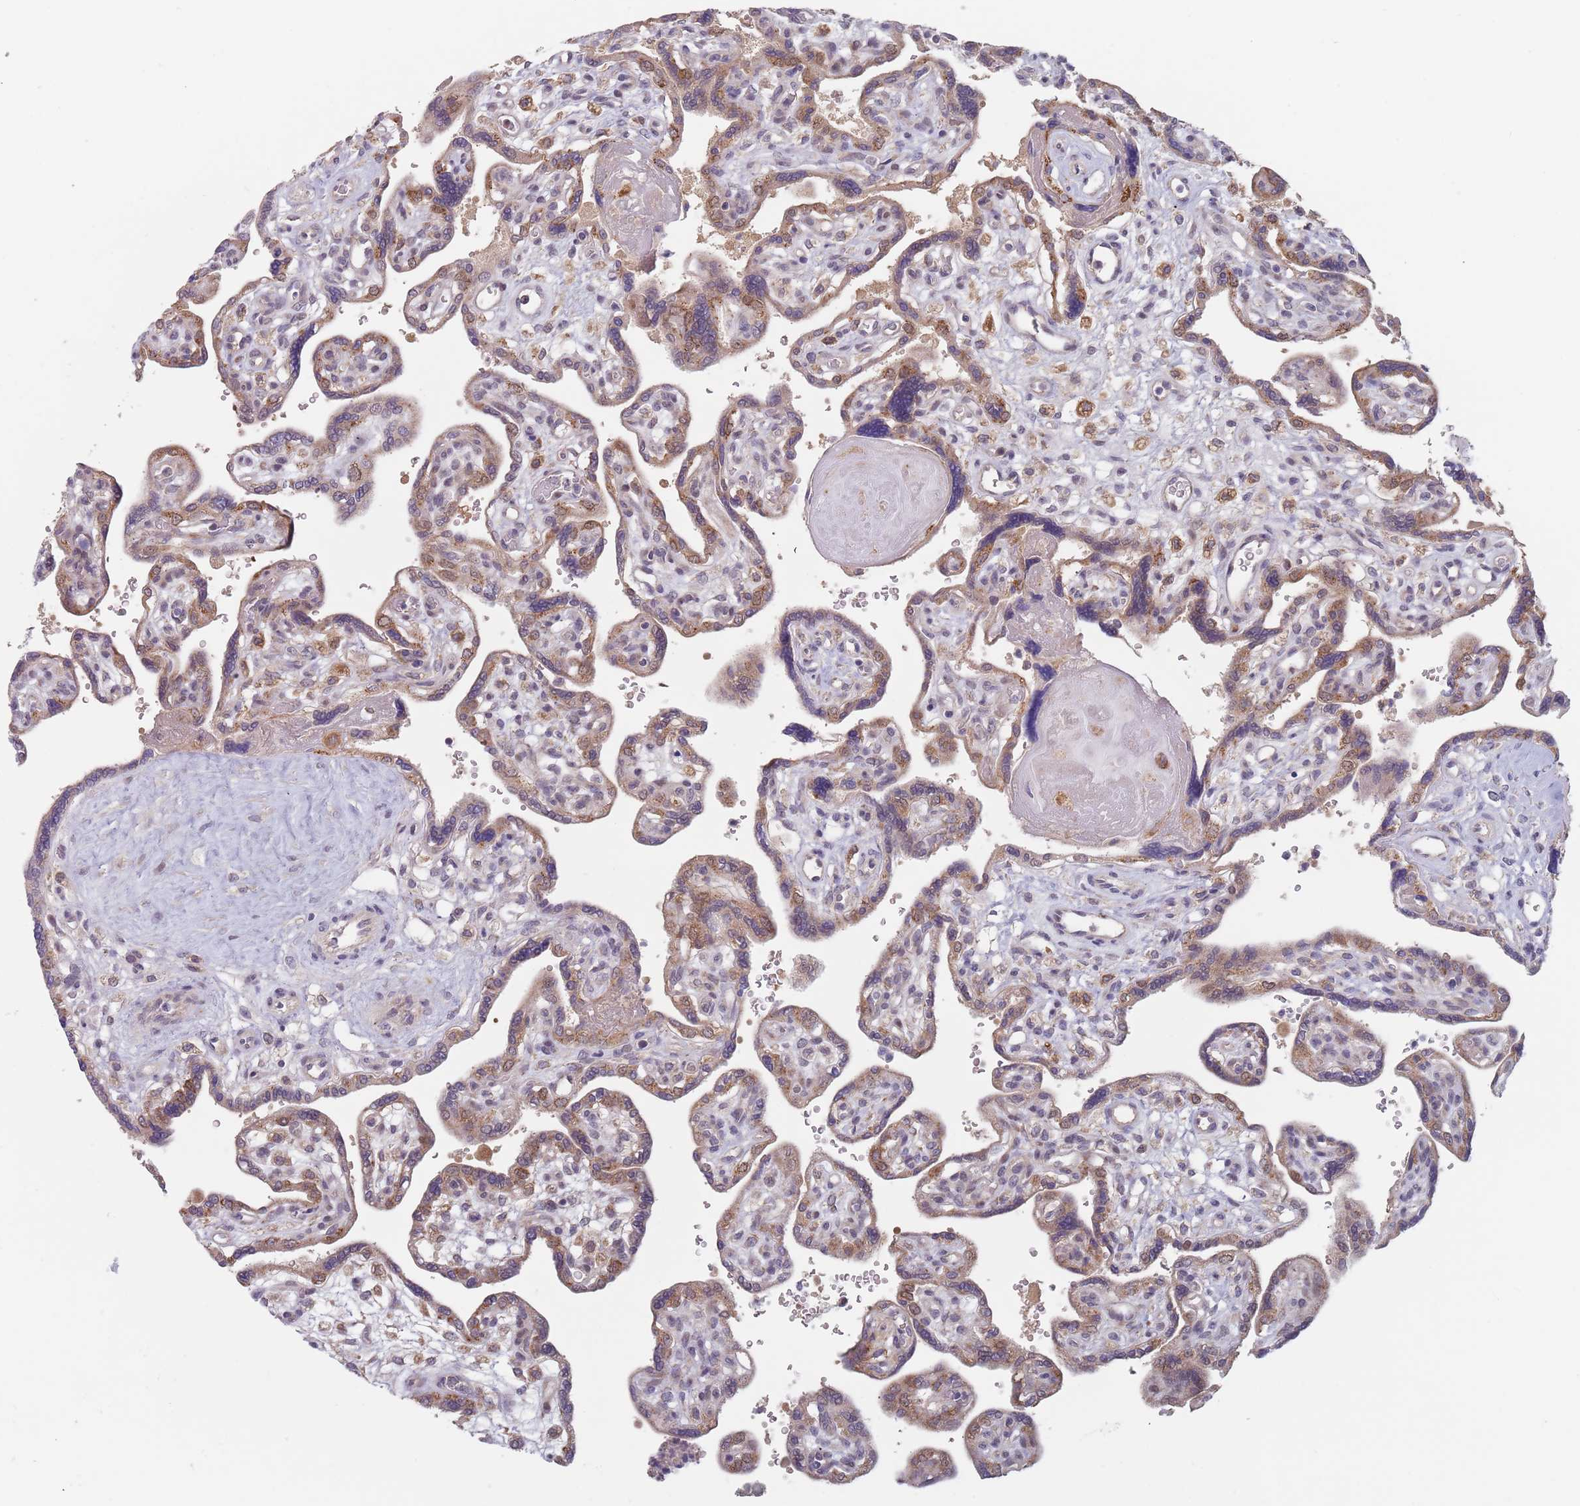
{"staining": {"intensity": "moderate", "quantity": ">75%", "location": "cytoplasmic/membranous"}, "tissue": "placenta", "cell_type": "Trophoblastic cells", "image_type": "normal", "snomed": [{"axis": "morphology", "description": "Normal tissue, NOS"}, {"axis": "topography", "description": "Placenta"}], "caption": "Trophoblastic cells display moderate cytoplasmic/membranous expression in about >75% of cells in benign placenta.", "gene": "ZNF140", "patient": {"sex": "female", "age": 39}}